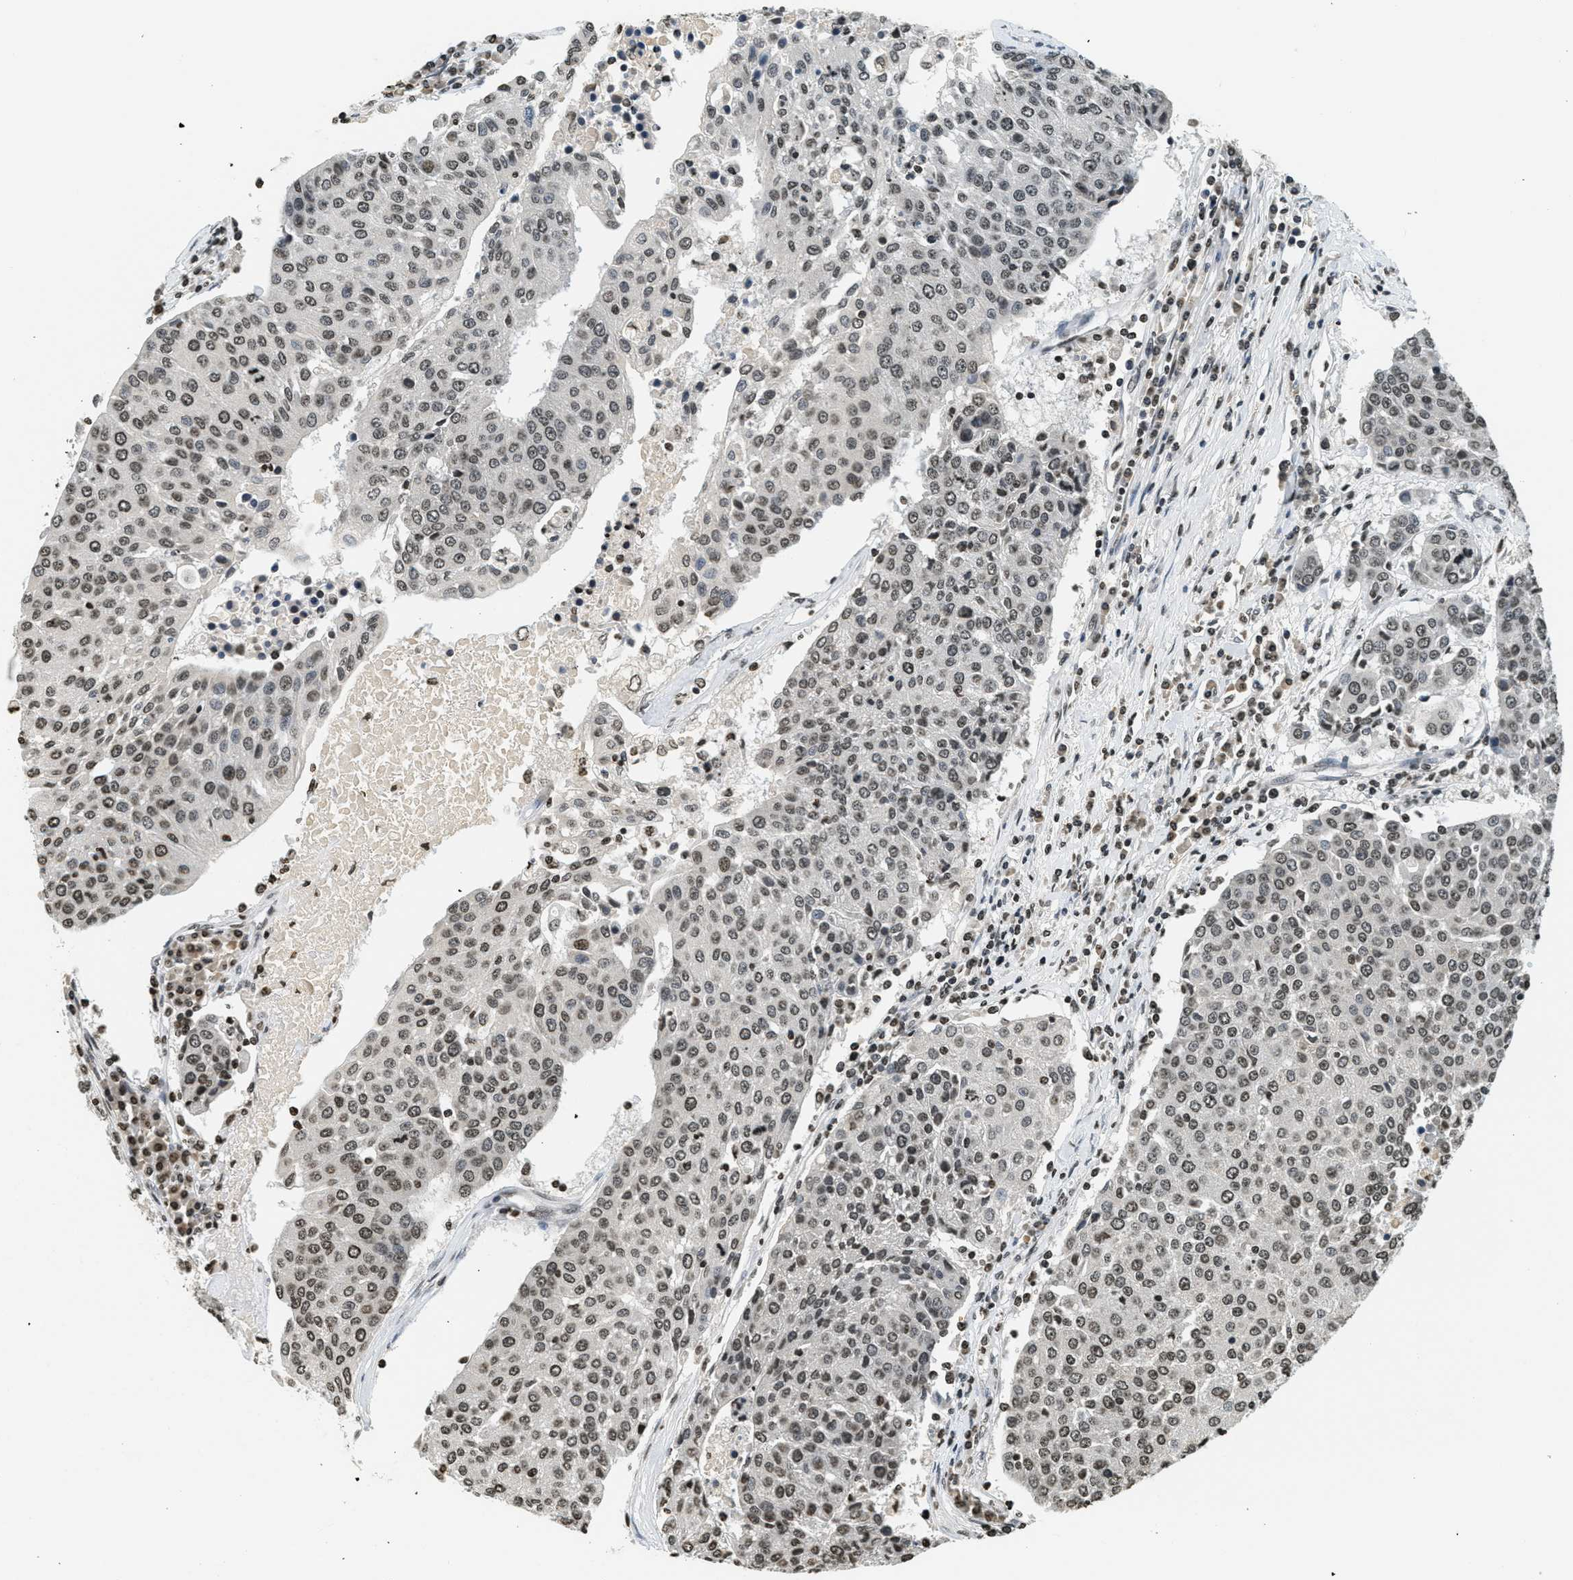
{"staining": {"intensity": "moderate", "quantity": ">75%", "location": "nuclear"}, "tissue": "urothelial cancer", "cell_type": "Tumor cells", "image_type": "cancer", "snomed": [{"axis": "morphology", "description": "Urothelial carcinoma, High grade"}, {"axis": "topography", "description": "Urinary bladder"}], "caption": "Urothelial cancer stained for a protein reveals moderate nuclear positivity in tumor cells.", "gene": "LDB2", "patient": {"sex": "female", "age": 85}}